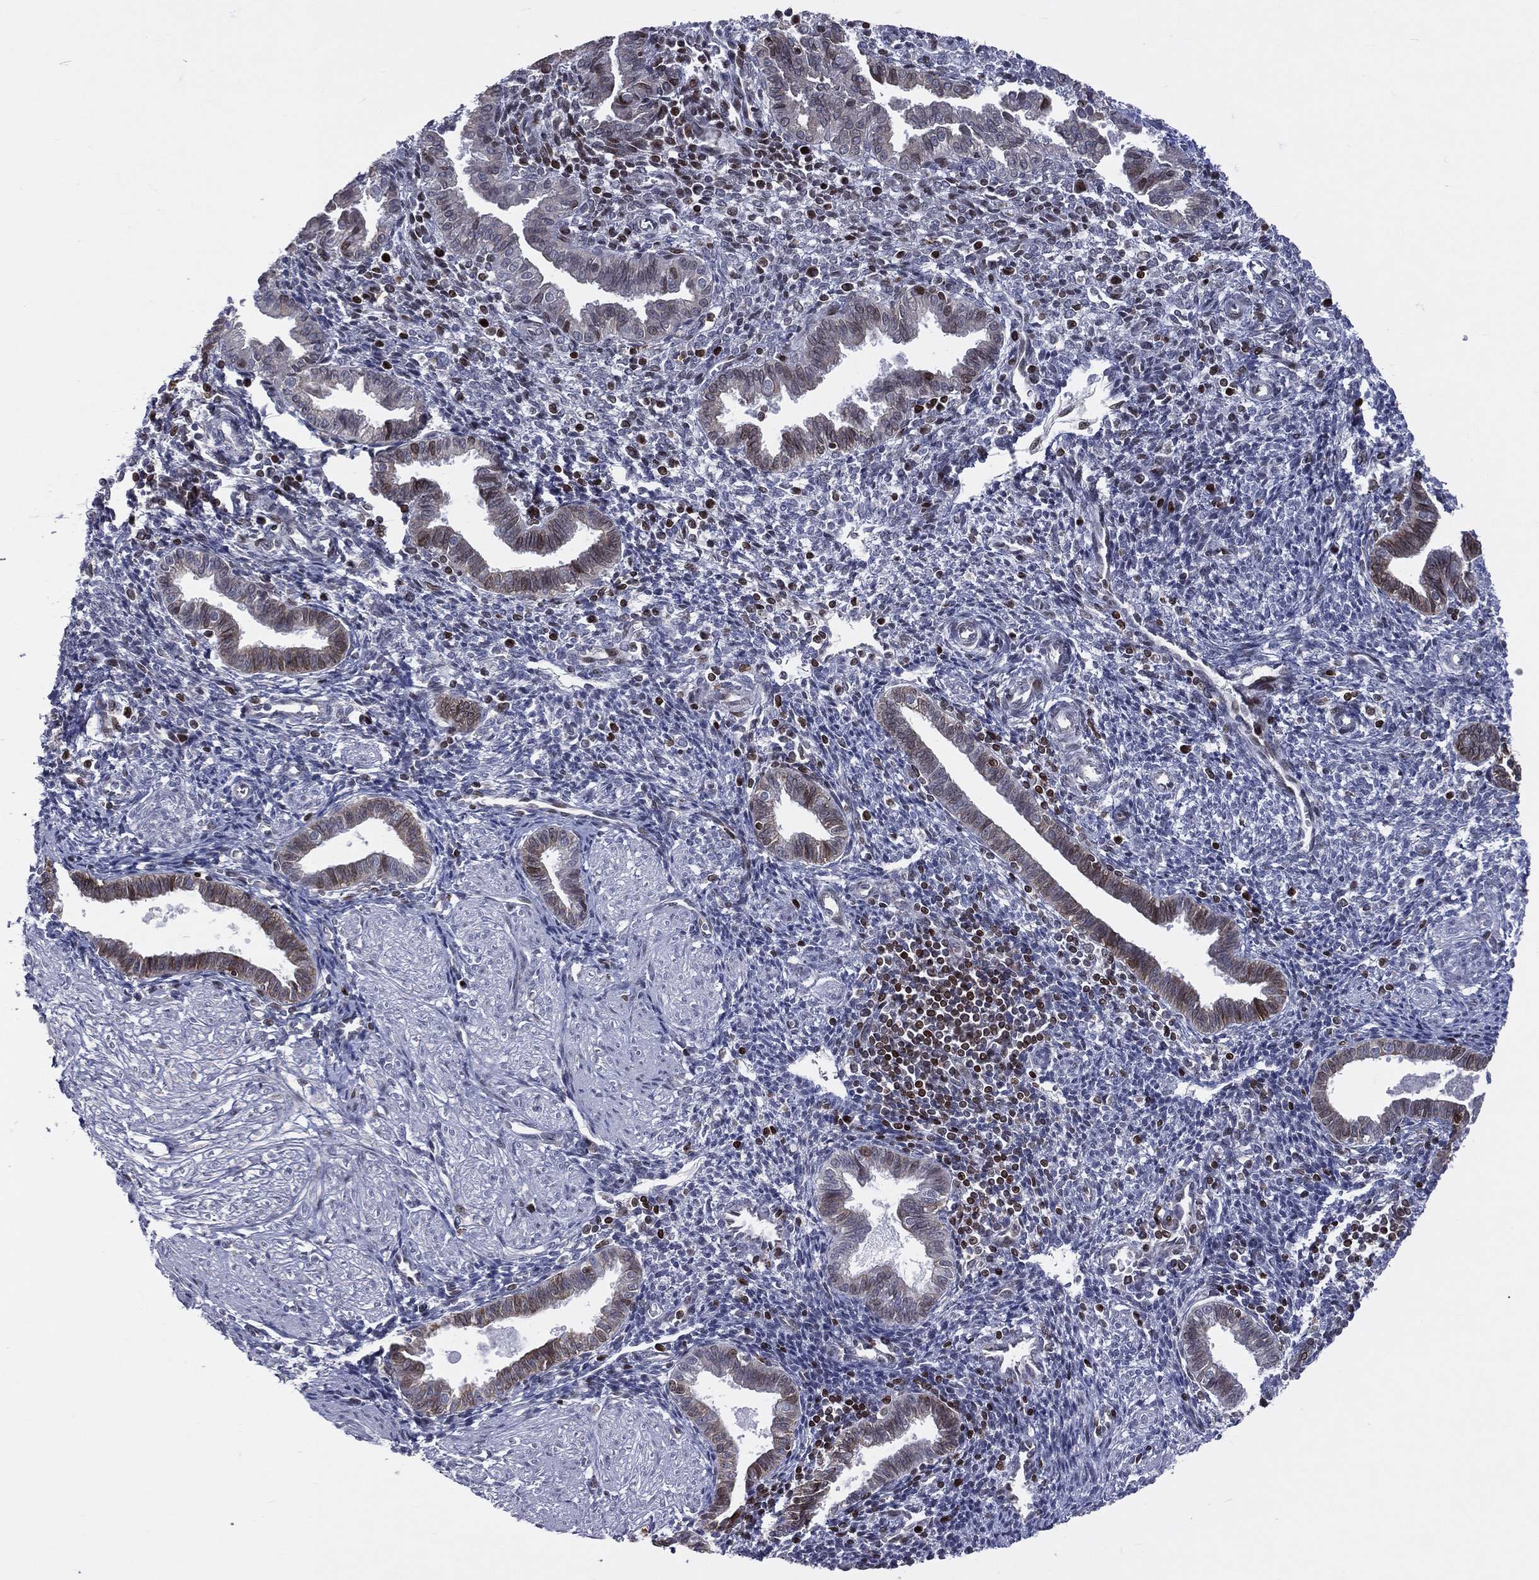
{"staining": {"intensity": "strong", "quantity": "<25%", "location": "nuclear"}, "tissue": "endometrium", "cell_type": "Cells in endometrial stroma", "image_type": "normal", "snomed": [{"axis": "morphology", "description": "Normal tissue, NOS"}, {"axis": "topography", "description": "Endometrium"}], "caption": "About <25% of cells in endometrial stroma in unremarkable human endometrium exhibit strong nuclear protein staining as visualized by brown immunohistochemical staining.", "gene": "DBF4B", "patient": {"sex": "female", "age": 37}}